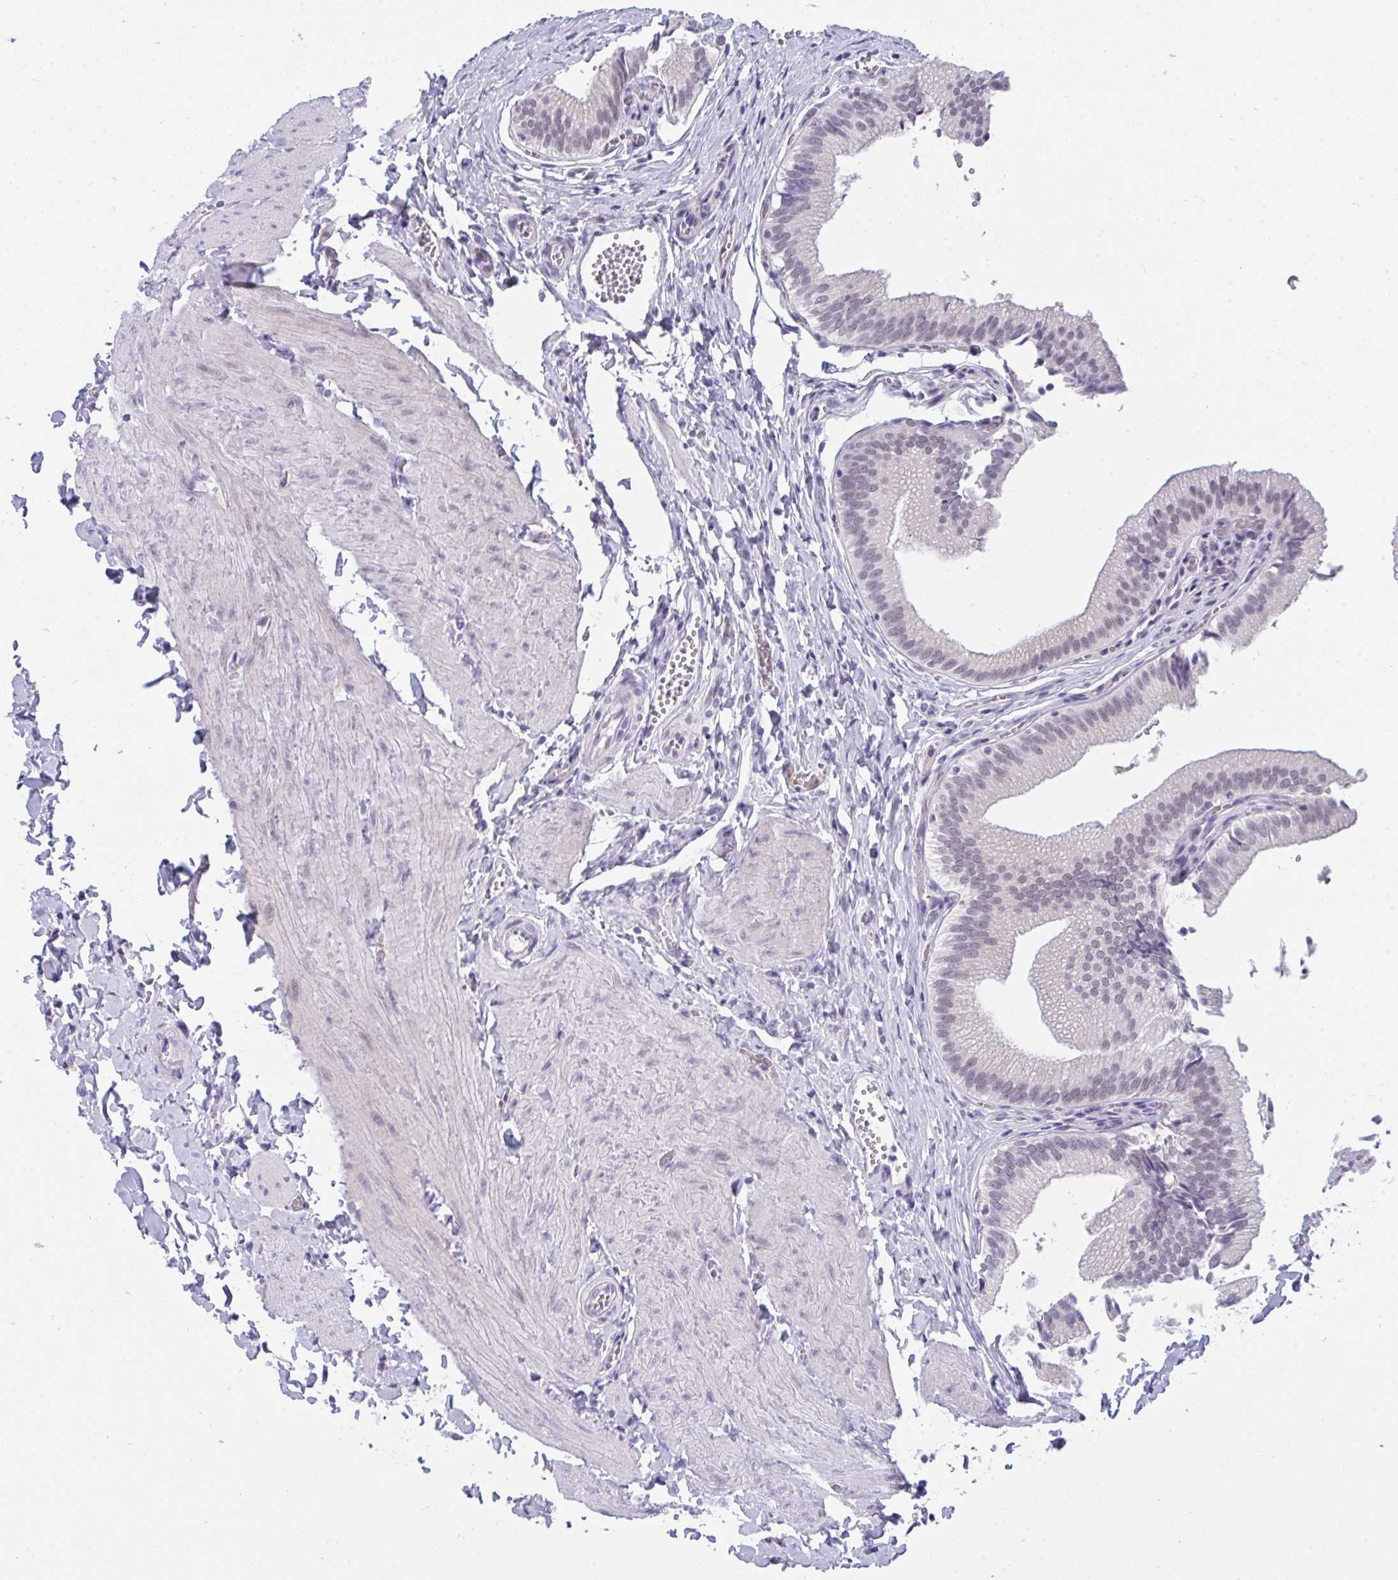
{"staining": {"intensity": "negative", "quantity": "none", "location": "none"}, "tissue": "gallbladder", "cell_type": "Glandular cells", "image_type": "normal", "snomed": [{"axis": "morphology", "description": "Normal tissue, NOS"}, {"axis": "topography", "description": "Gallbladder"}, {"axis": "topography", "description": "Peripheral nerve tissue"}], "caption": "Gallbladder was stained to show a protein in brown. There is no significant positivity in glandular cells. (Stains: DAB (3,3'-diaminobenzidine) immunohistochemistry (IHC) with hematoxylin counter stain, Microscopy: brightfield microscopy at high magnification).", "gene": "CDK13", "patient": {"sex": "male", "age": 17}}